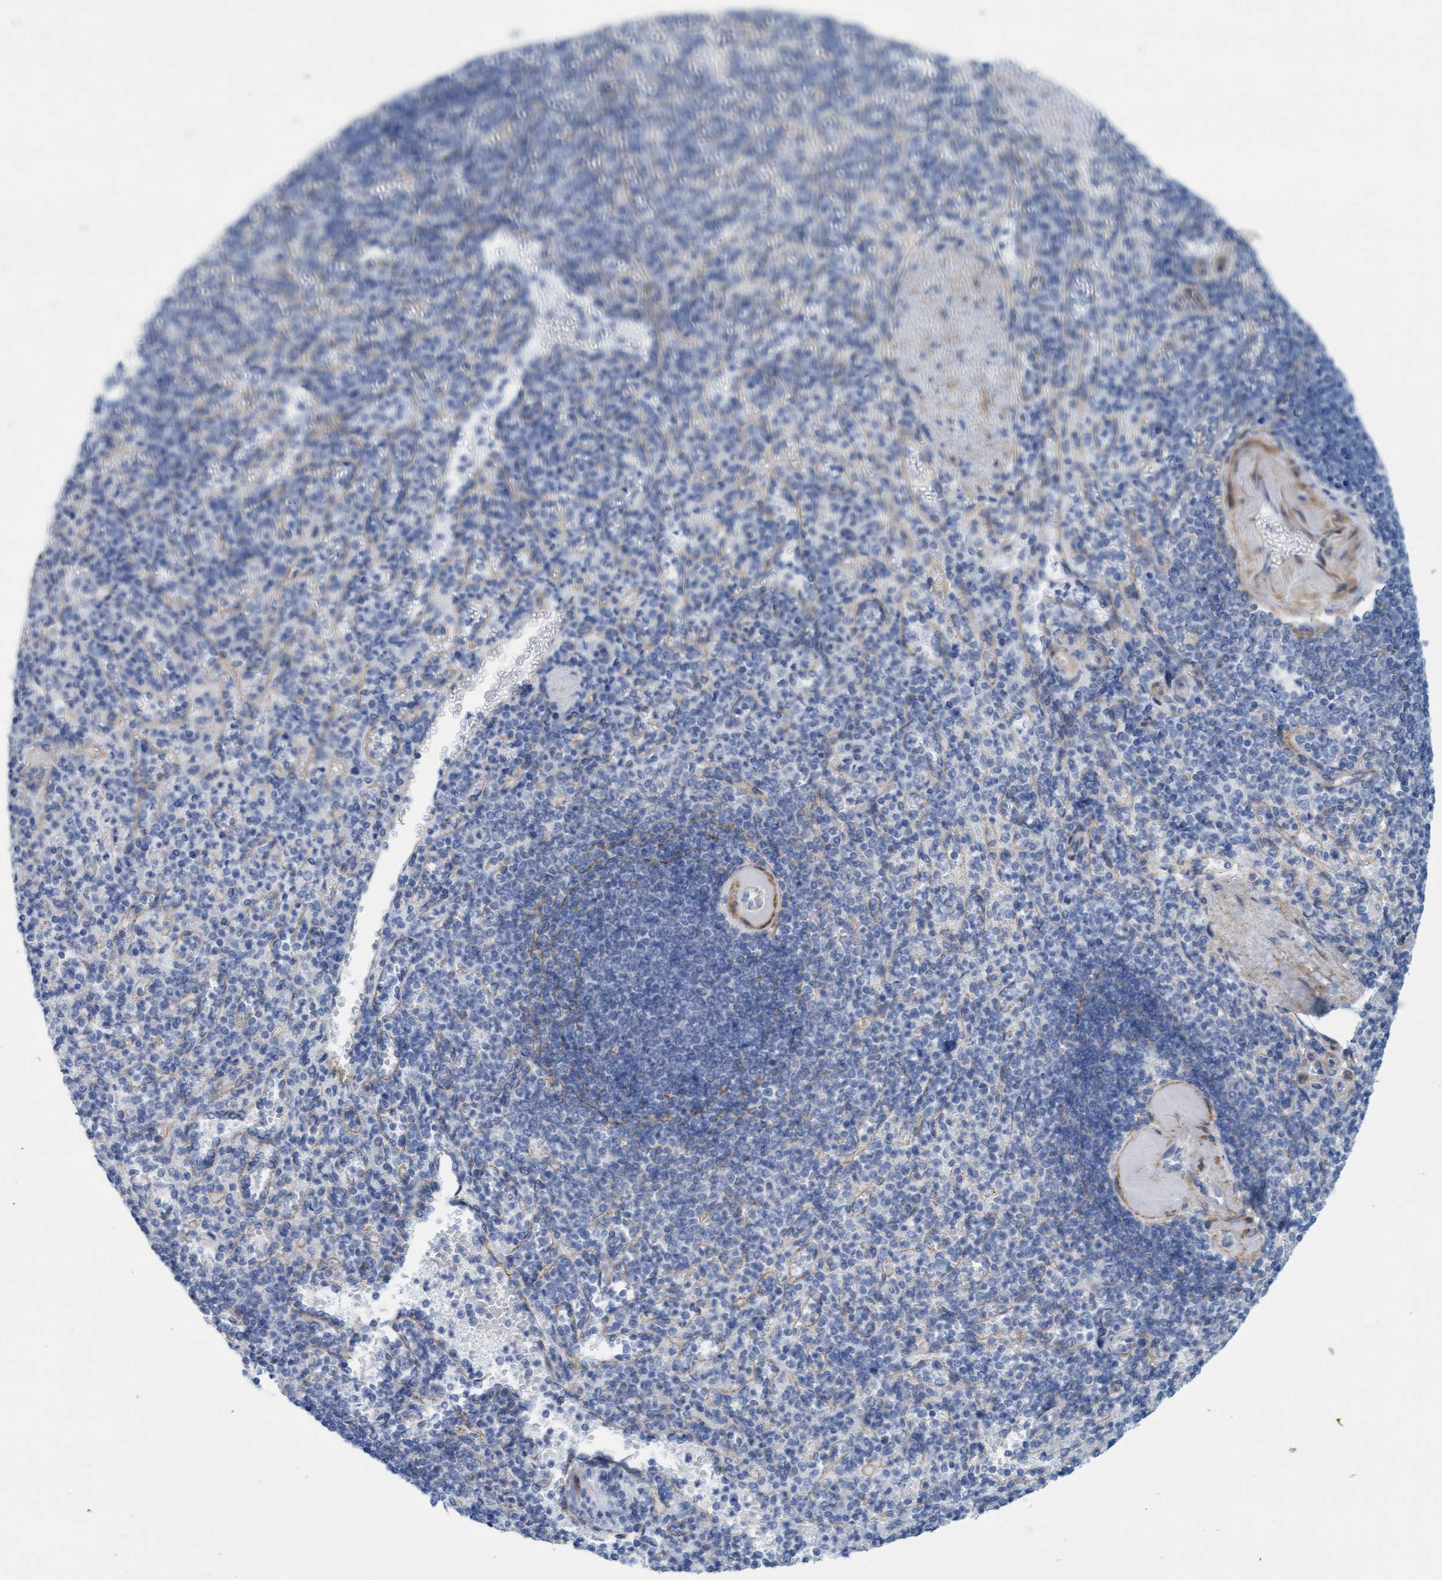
{"staining": {"intensity": "negative", "quantity": "none", "location": "none"}, "tissue": "spleen", "cell_type": "Cells in red pulp", "image_type": "normal", "snomed": [{"axis": "morphology", "description": "Normal tissue, NOS"}, {"axis": "topography", "description": "Spleen"}], "caption": "DAB (3,3'-diaminobenzidine) immunohistochemical staining of normal human spleen reveals no significant positivity in cells in red pulp.", "gene": "MTFR1", "patient": {"sex": "female", "age": 74}}